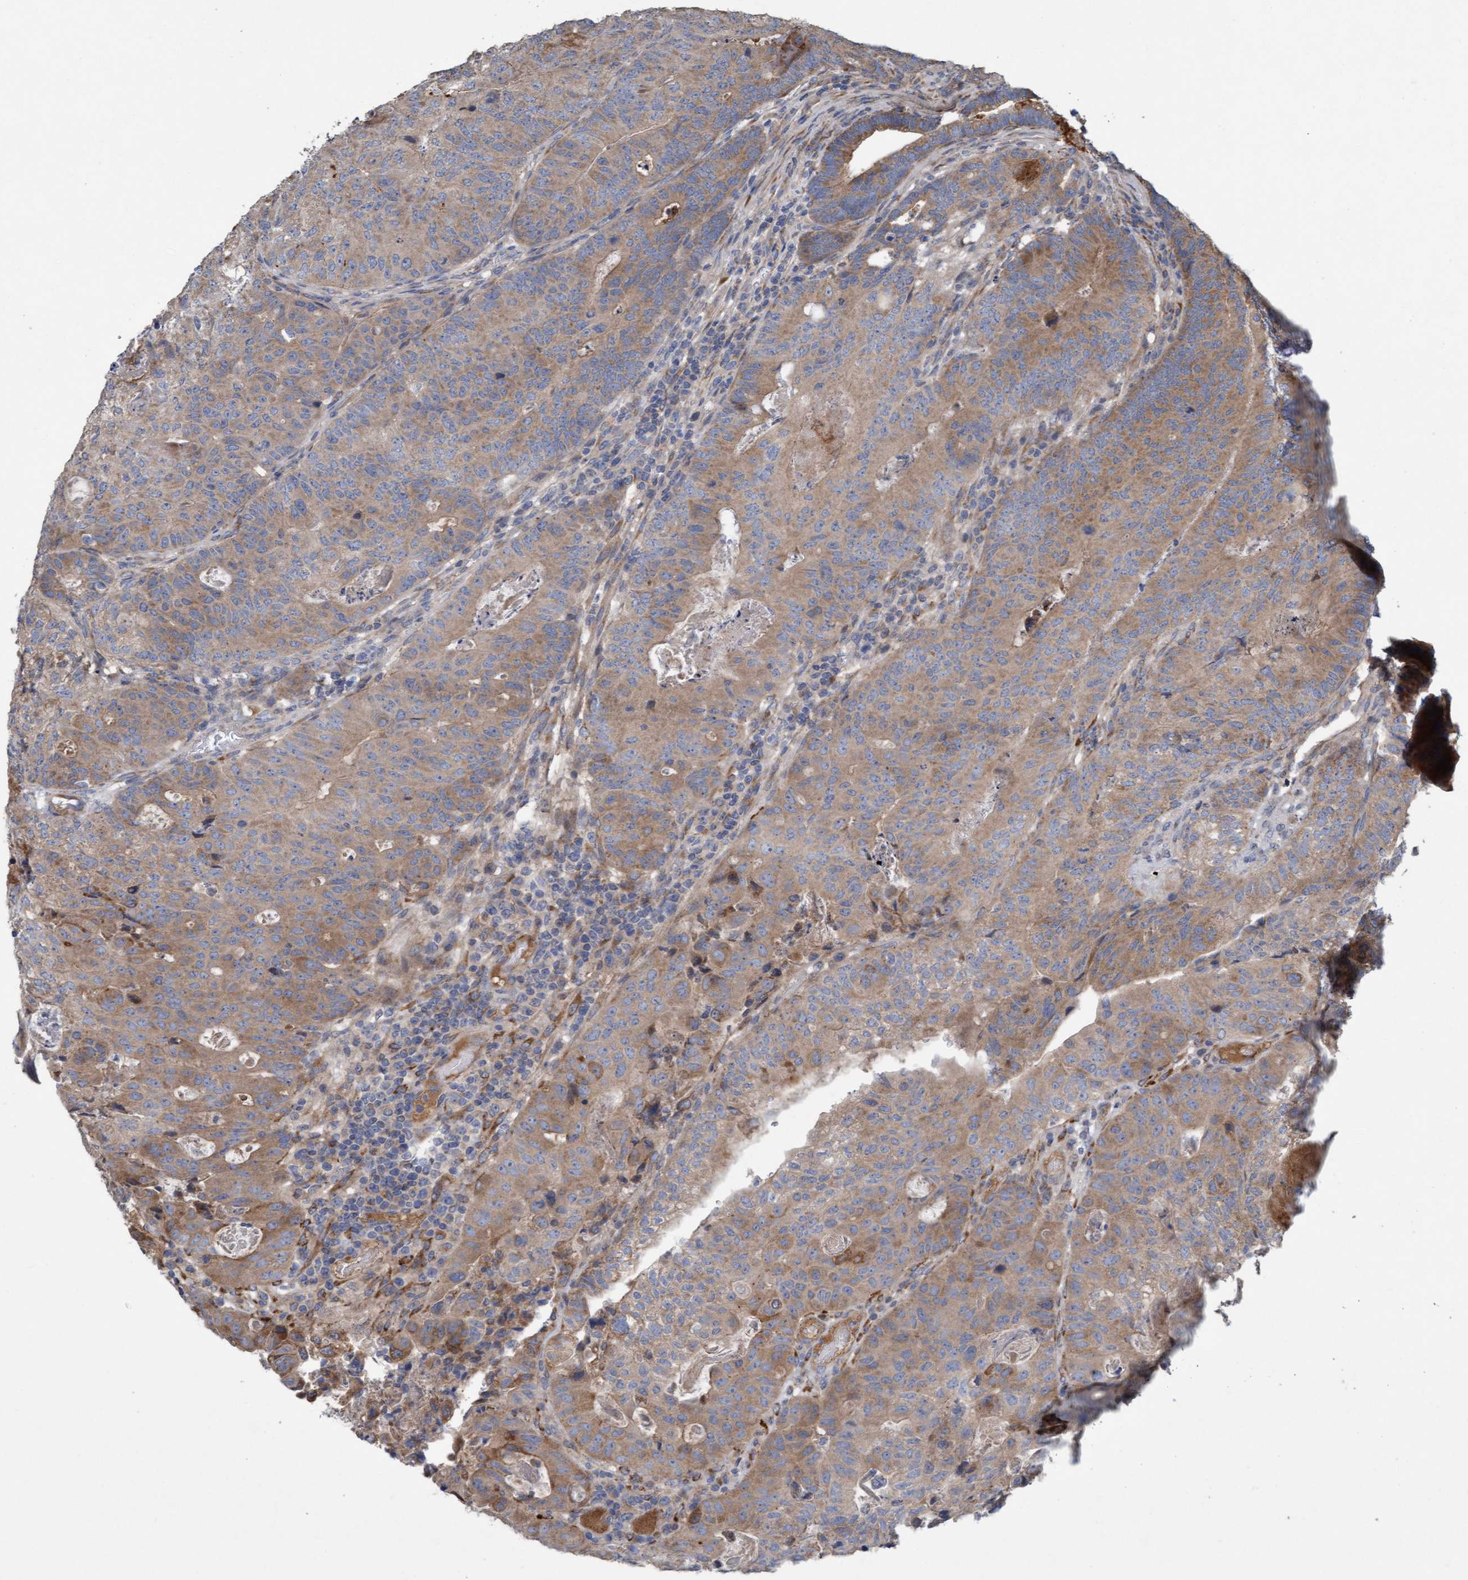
{"staining": {"intensity": "moderate", "quantity": ">75%", "location": "cytoplasmic/membranous"}, "tissue": "colorectal cancer", "cell_type": "Tumor cells", "image_type": "cancer", "snomed": [{"axis": "morphology", "description": "Adenocarcinoma, NOS"}, {"axis": "topography", "description": "Colon"}], "caption": "Brown immunohistochemical staining in colorectal cancer (adenocarcinoma) exhibits moderate cytoplasmic/membranous expression in about >75% of tumor cells. (DAB IHC with brightfield microscopy, high magnification).", "gene": "DDHD2", "patient": {"sex": "female", "age": 67}}